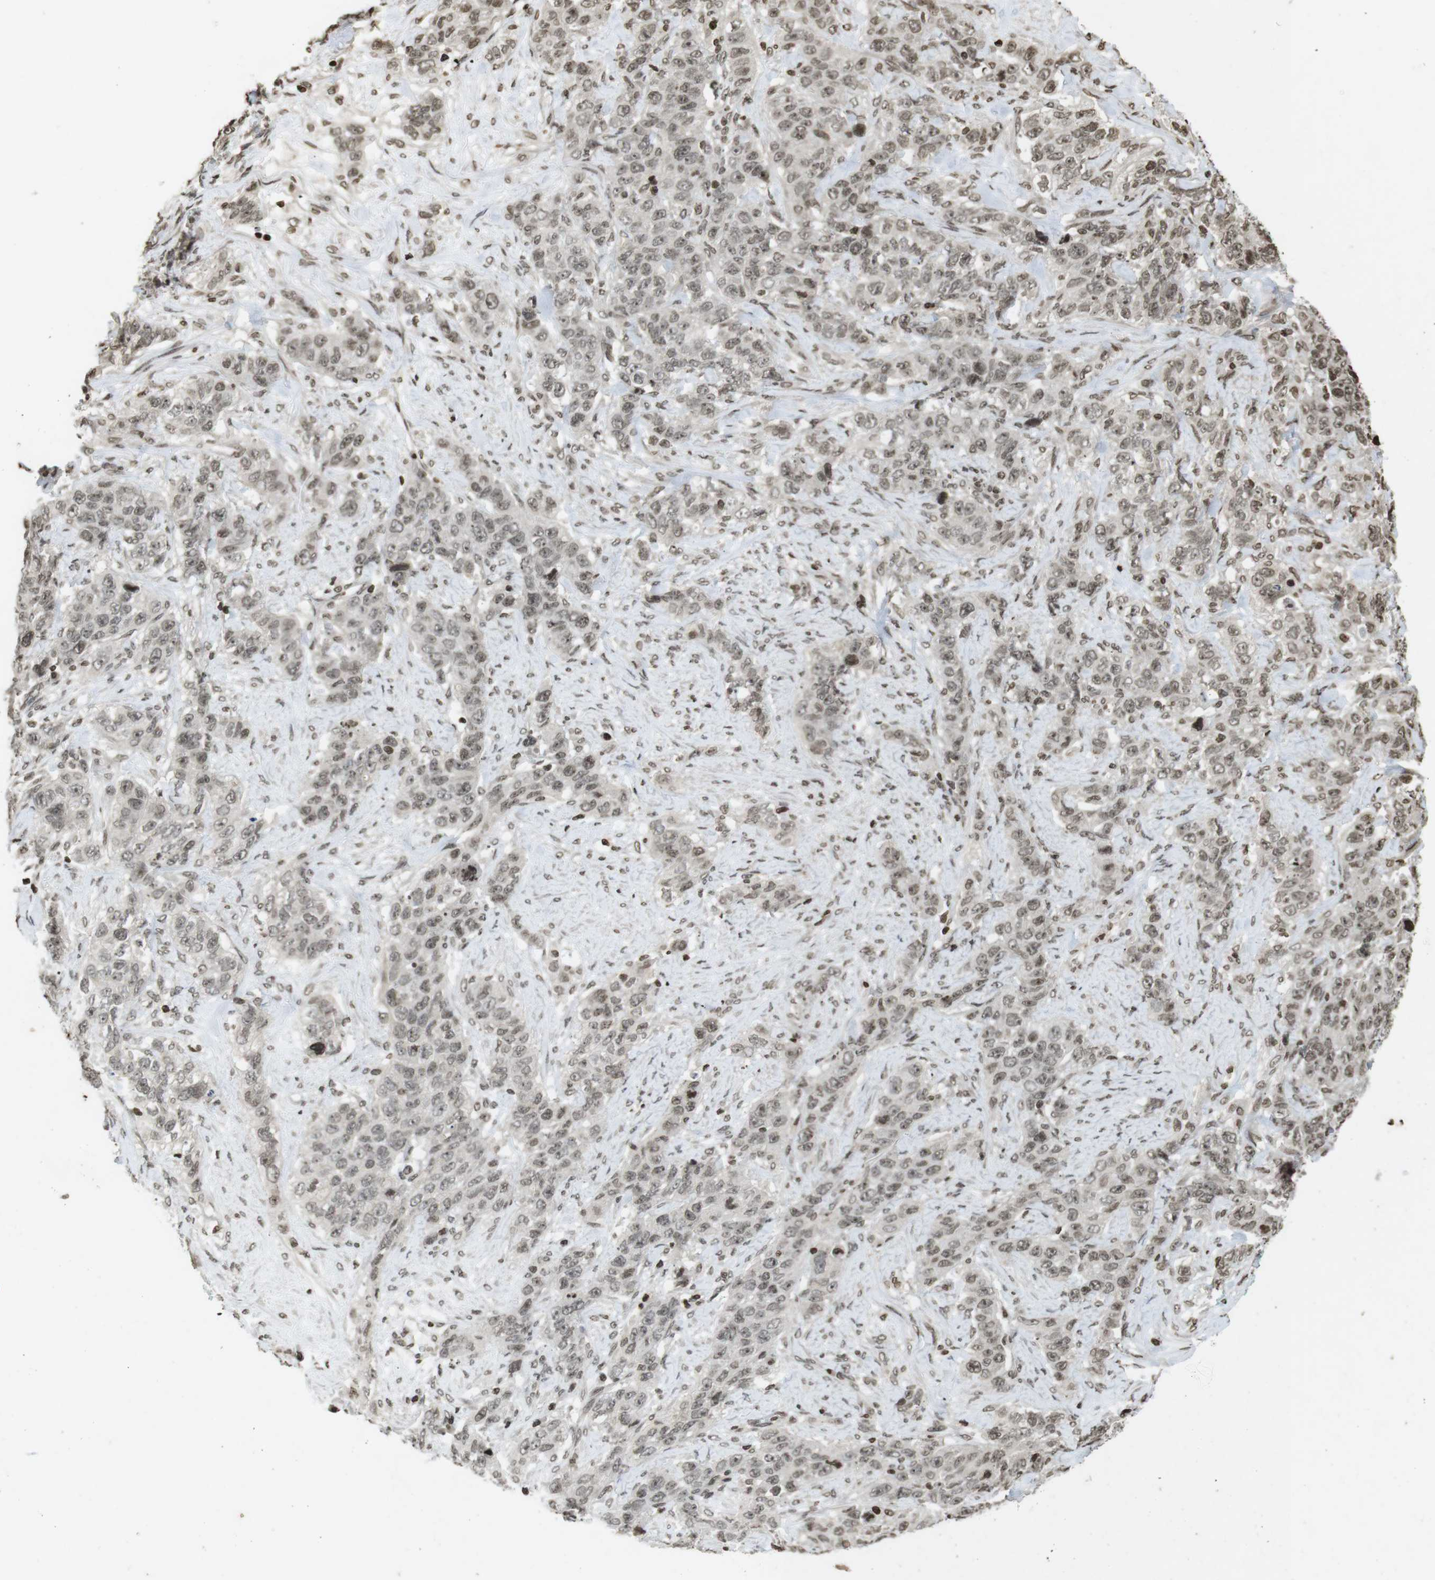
{"staining": {"intensity": "moderate", "quantity": ">75%", "location": "cytoplasmic/membranous,nuclear"}, "tissue": "stomach cancer", "cell_type": "Tumor cells", "image_type": "cancer", "snomed": [{"axis": "morphology", "description": "Adenocarcinoma, NOS"}, {"axis": "topography", "description": "Stomach"}], "caption": "Moderate cytoplasmic/membranous and nuclear protein staining is appreciated in about >75% of tumor cells in stomach adenocarcinoma. Ihc stains the protein of interest in brown and the nuclei are stained blue.", "gene": "FOXA3", "patient": {"sex": "male", "age": 48}}